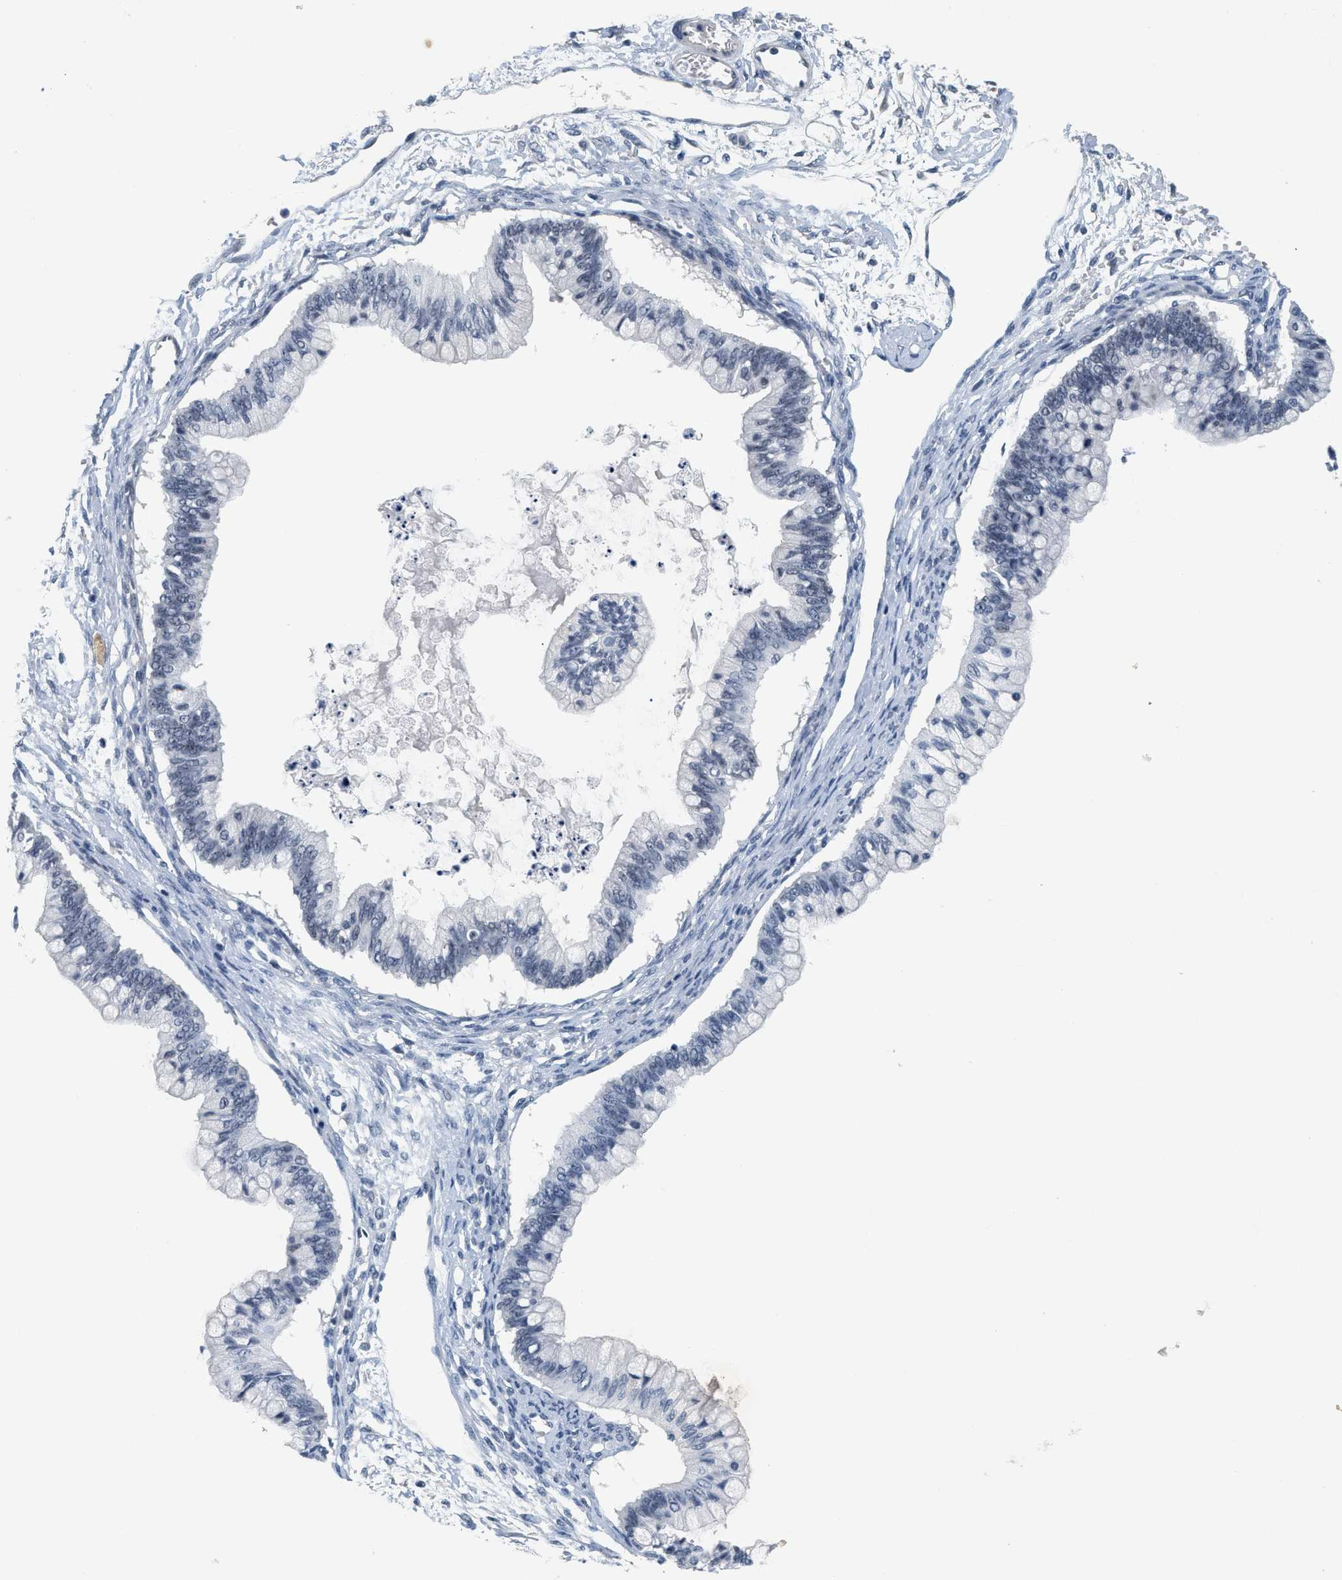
{"staining": {"intensity": "negative", "quantity": "none", "location": "none"}, "tissue": "ovarian cancer", "cell_type": "Tumor cells", "image_type": "cancer", "snomed": [{"axis": "morphology", "description": "Cystadenocarcinoma, mucinous, NOS"}, {"axis": "topography", "description": "Ovary"}], "caption": "The micrograph displays no significant expression in tumor cells of mucinous cystadenocarcinoma (ovarian).", "gene": "MZF1", "patient": {"sex": "female", "age": 57}}